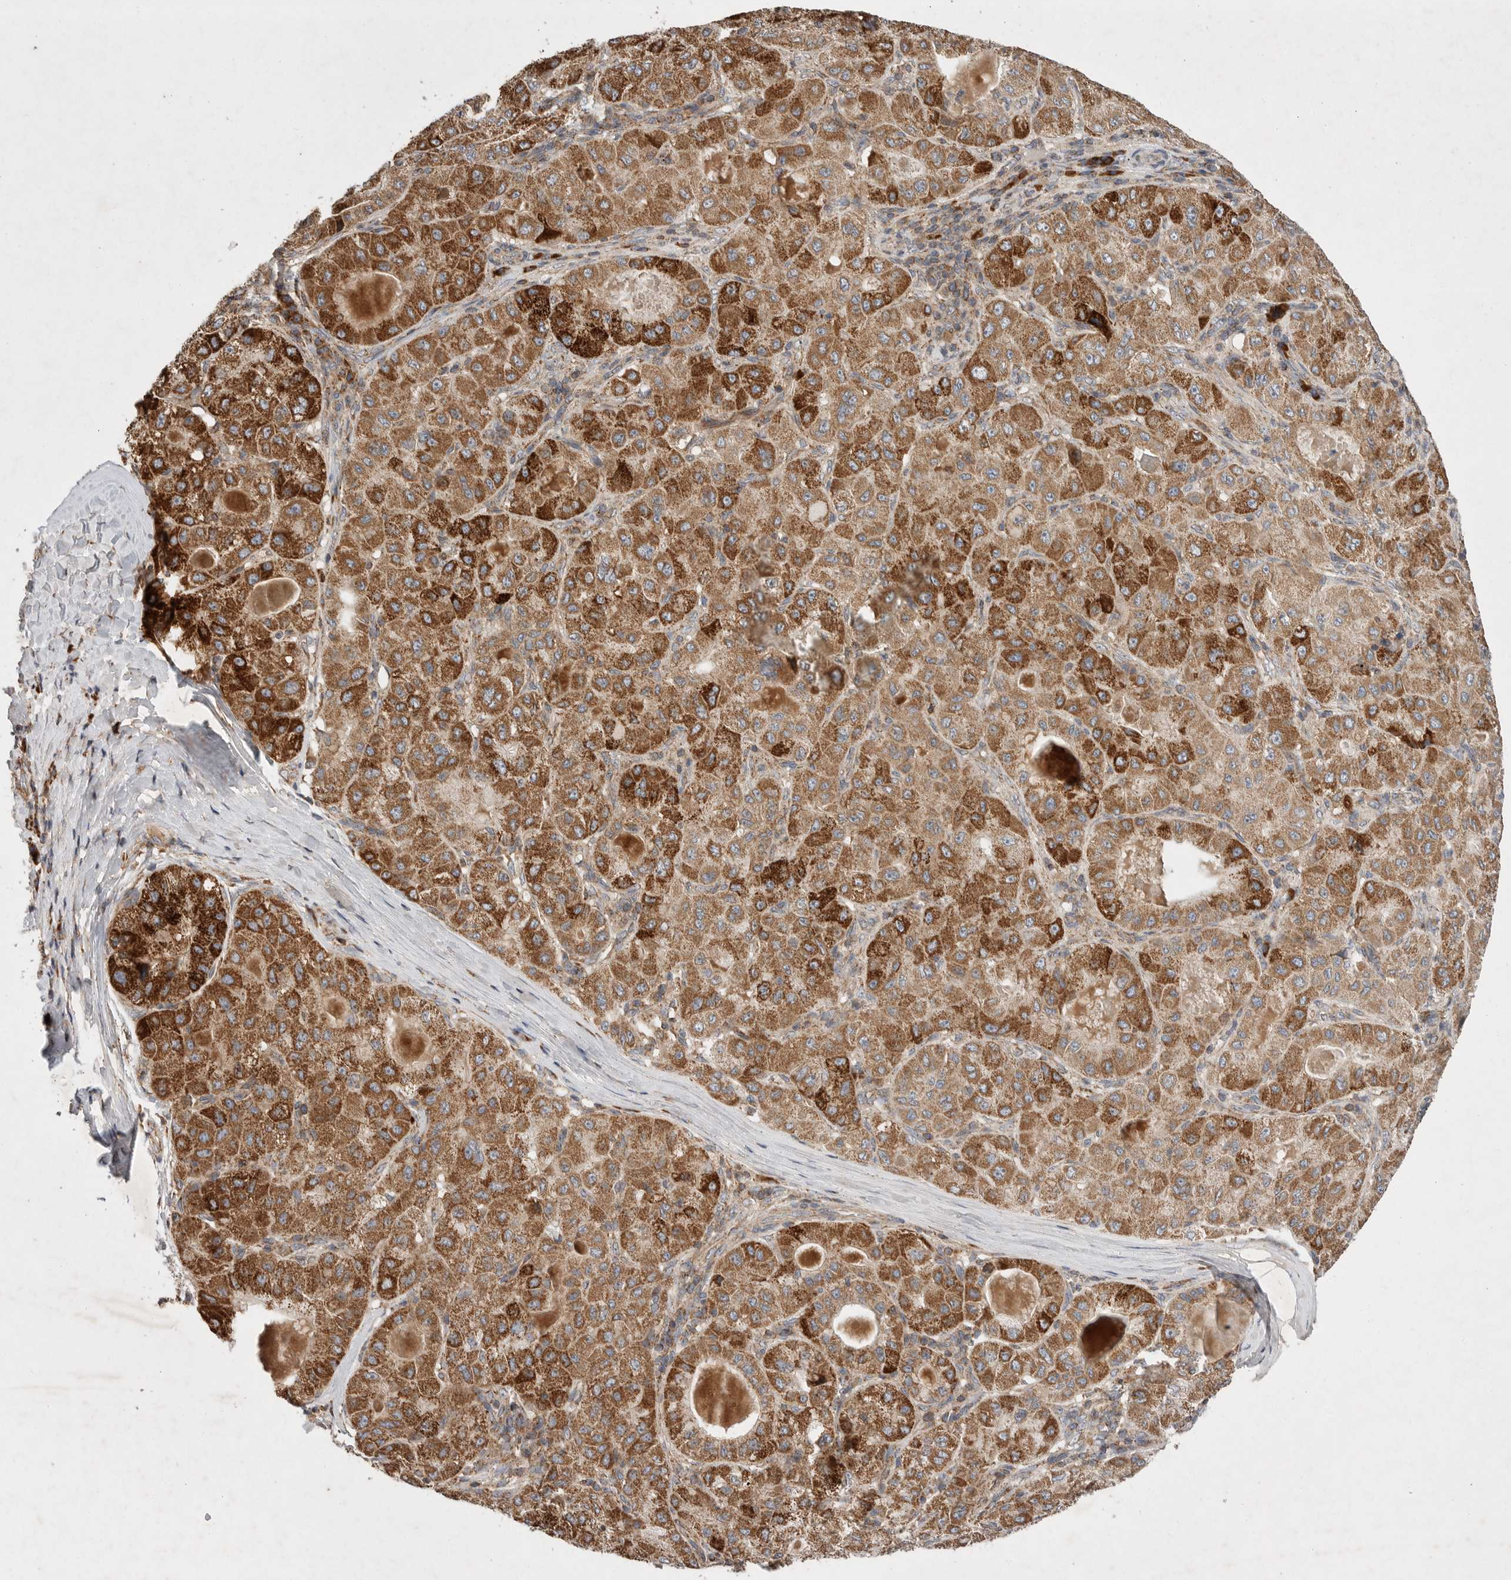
{"staining": {"intensity": "strong", "quantity": ">75%", "location": "cytoplasmic/membranous"}, "tissue": "liver cancer", "cell_type": "Tumor cells", "image_type": "cancer", "snomed": [{"axis": "morphology", "description": "Carcinoma, Hepatocellular, NOS"}, {"axis": "topography", "description": "Liver"}], "caption": "IHC staining of liver hepatocellular carcinoma, which reveals high levels of strong cytoplasmic/membranous expression in about >75% of tumor cells indicating strong cytoplasmic/membranous protein expression. The staining was performed using DAB (3,3'-diaminobenzidine) (brown) for protein detection and nuclei were counterstained in hematoxylin (blue).", "gene": "KIF21B", "patient": {"sex": "male", "age": 80}}